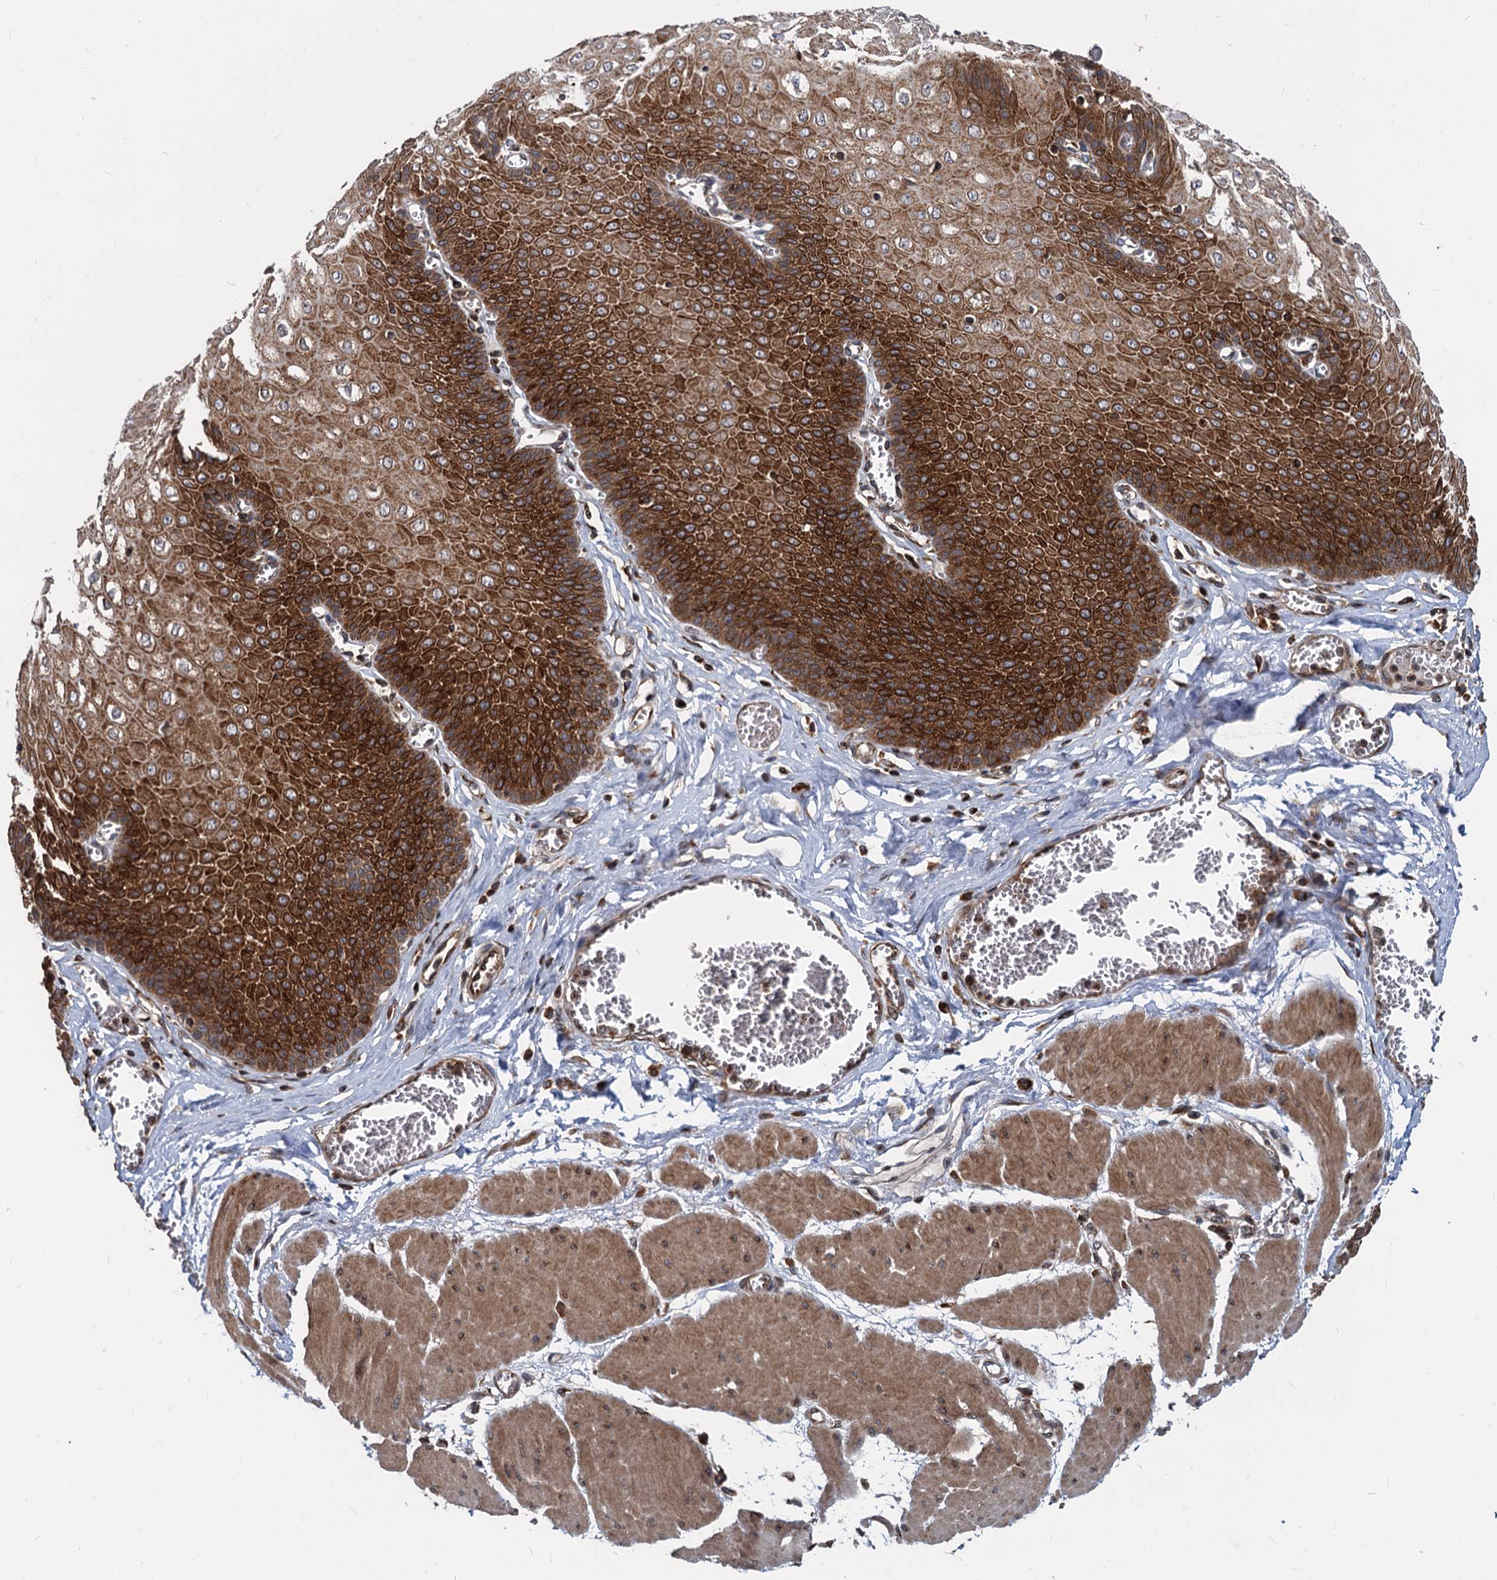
{"staining": {"intensity": "strong", "quantity": ">75%", "location": "cytoplasmic/membranous"}, "tissue": "esophagus", "cell_type": "Squamous epithelial cells", "image_type": "normal", "snomed": [{"axis": "morphology", "description": "Normal tissue, NOS"}, {"axis": "topography", "description": "Esophagus"}], "caption": "Immunohistochemical staining of unremarkable esophagus displays high levels of strong cytoplasmic/membranous expression in about >75% of squamous epithelial cells.", "gene": "STIM1", "patient": {"sex": "male", "age": 60}}